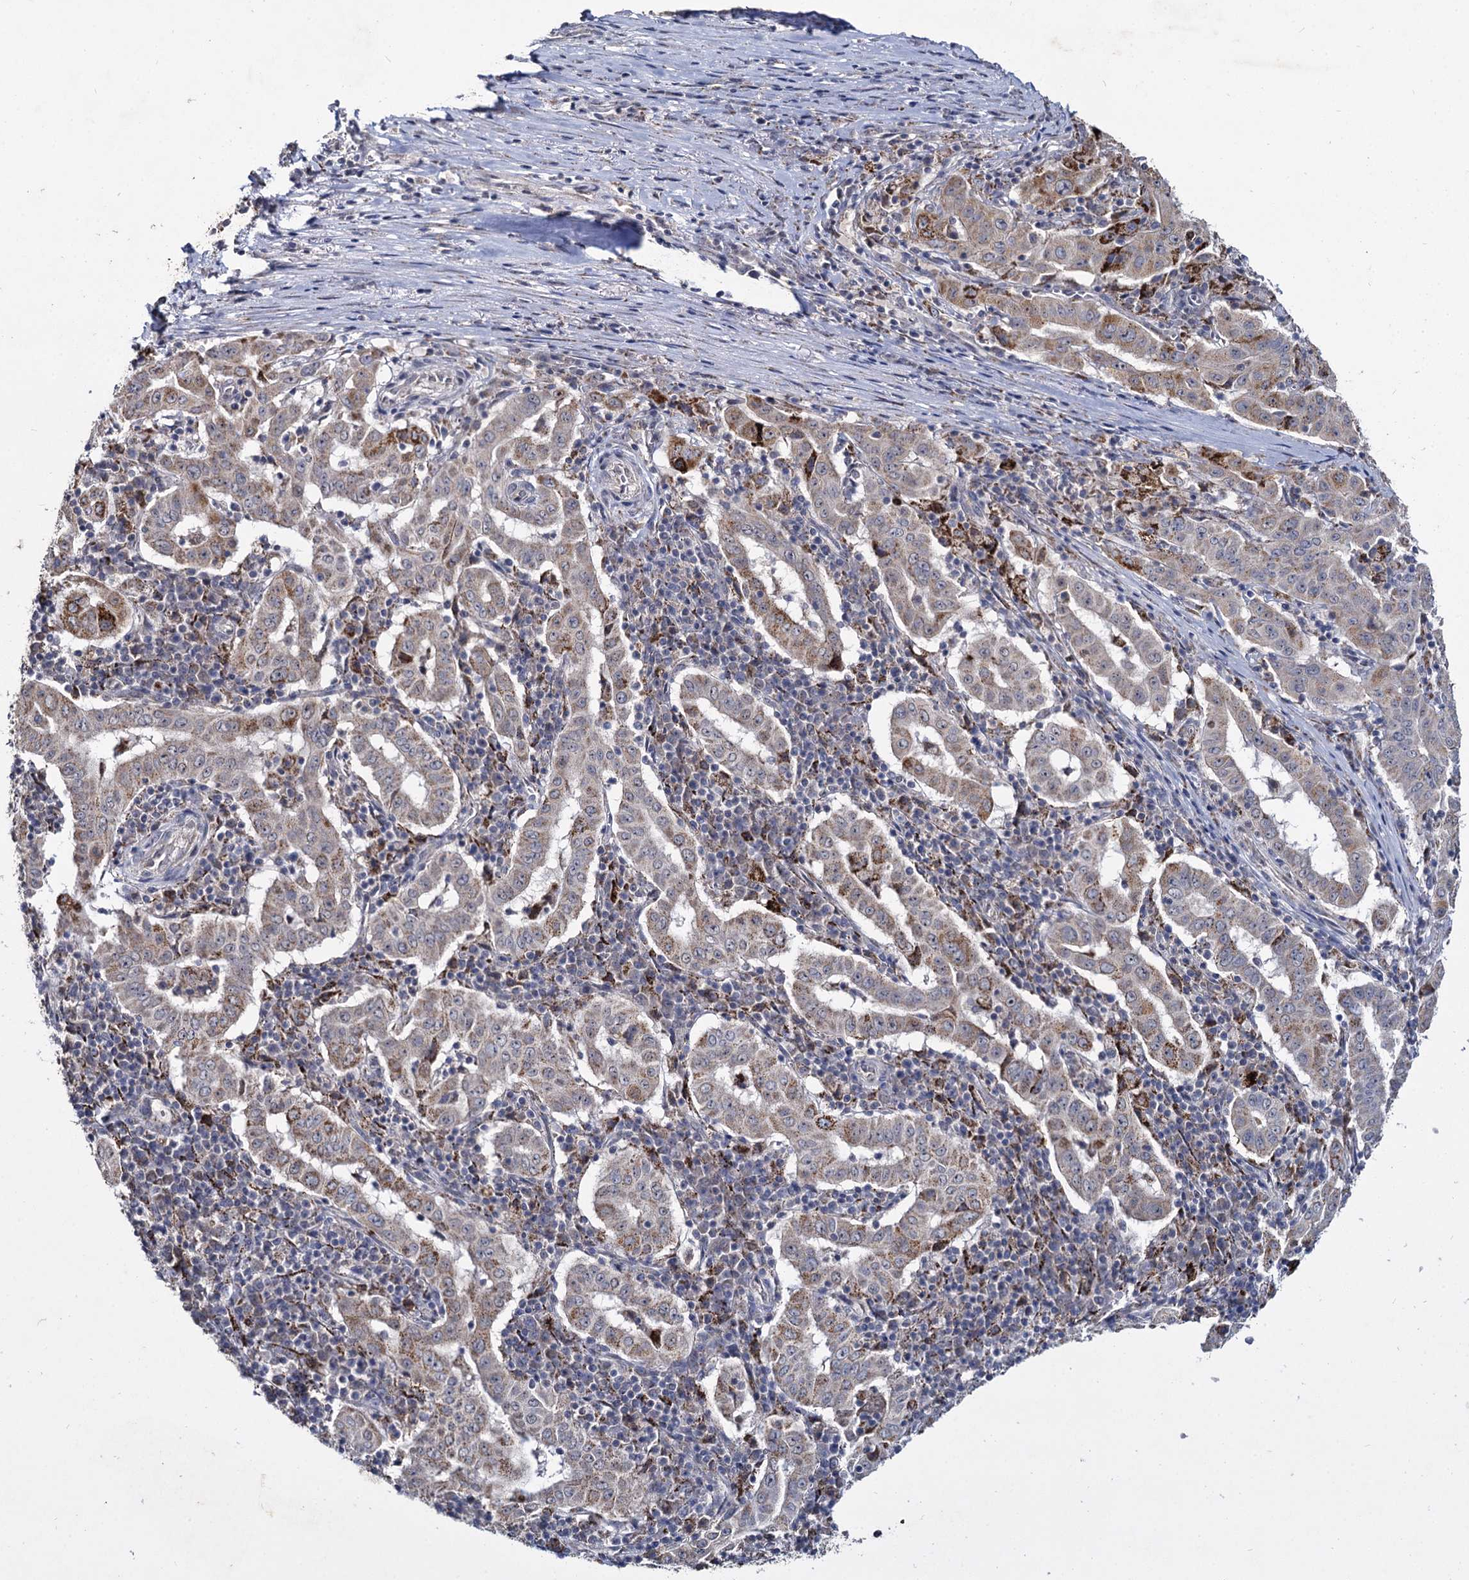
{"staining": {"intensity": "moderate", "quantity": ">75%", "location": "cytoplasmic/membranous"}, "tissue": "pancreatic cancer", "cell_type": "Tumor cells", "image_type": "cancer", "snomed": [{"axis": "morphology", "description": "Adenocarcinoma, NOS"}, {"axis": "topography", "description": "Pancreas"}], "caption": "Immunohistochemistry (IHC) of human pancreatic cancer (adenocarcinoma) reveals medium levels of moderate cytoplasmic/membranous expression in about >75% of tumor cells. (IHC, brightfield microscopy, high magnification).", "gene": "RPUSD4", "patient": {"sex": "male", "age": 63}}